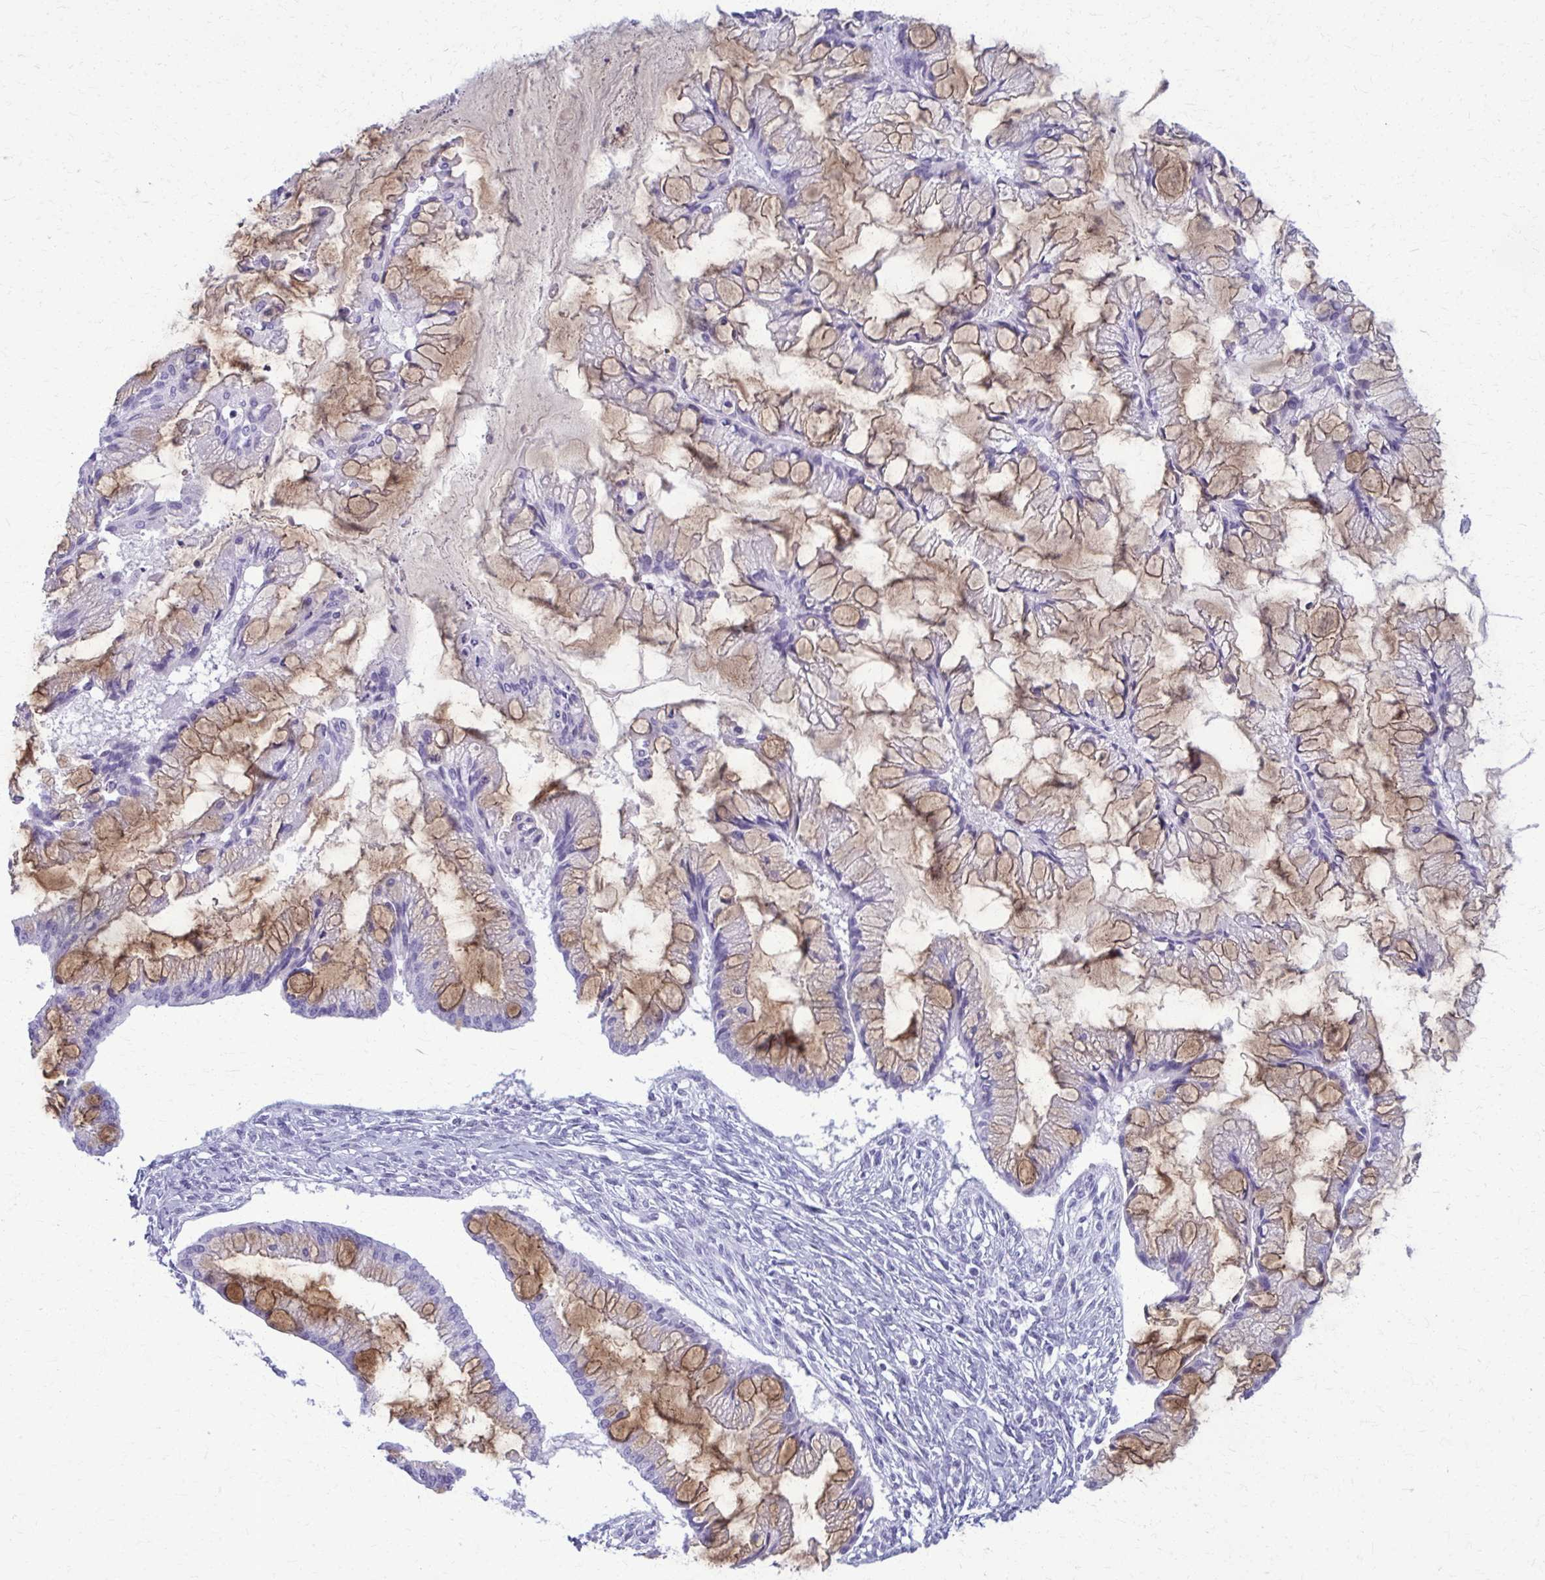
{"staining": {"intensity": "moderate", "quantity": "25%-75%", "location": "cytoplasmic/membranous"}, "tissue": "ovarian cancer", "cell_type": "Tumor cells", "image_type": "cancer", "snomed": [{"axis": "morphology", "description": "Cystadenocarcinoma, mucinous, NOS"}, {"axis": "topography", "description": "Ovary"}], "caption": "Immunohistochemical staining of ovarian cancer exhibits medium levels of moderate cytoplasmic/membranous staining in approximately 25%-75% of tumor cells.", "gene": "ACSM2B", "patient": {"sex": "female", "age": 73}}